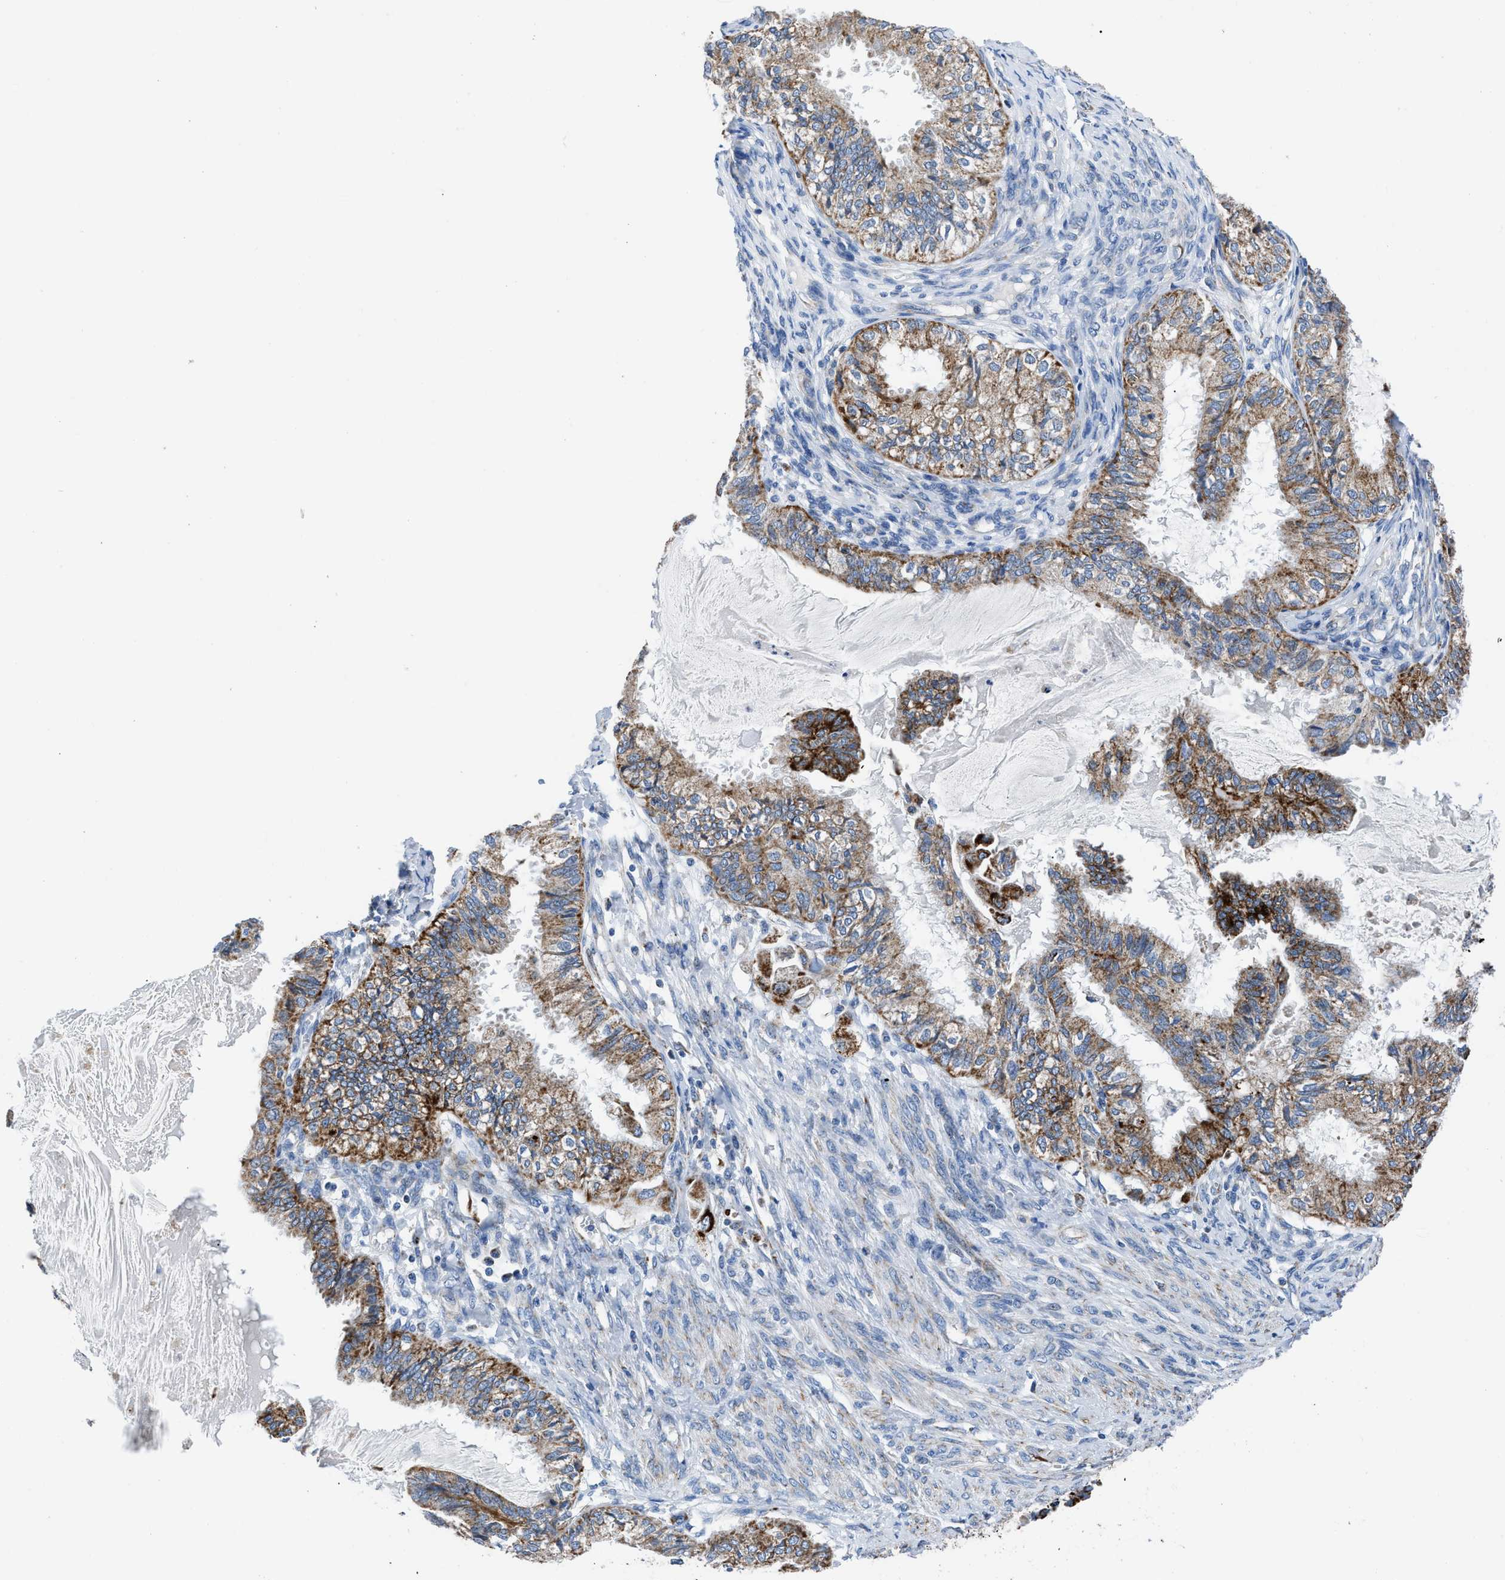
{"staining": {"intensity": "strong", "quantity": ">75%", "location": "cytoplasmic/membranous"}, "tissue": "cervical cancer", "cell_type": "Tumor cells", "image_type": "cancer", "snomed": [{"axis": "morphology", "description": "Normal tissue, NOS"}, {"axis": "morphology", "description": "Adenocarcinoma, NOS"}, {"axis": "topography", "description": "Cervix"}, {"axis": "topography", "description": "Endometrium"}], "caption": "Cervical adenocarcinoma stained with a brown dye displays strong cytoplasmic/membranous positive positivity in about >75% of tumor cells.", "gene": "ZDHHC3", "patient": {"sex": "female", "age": 86}}